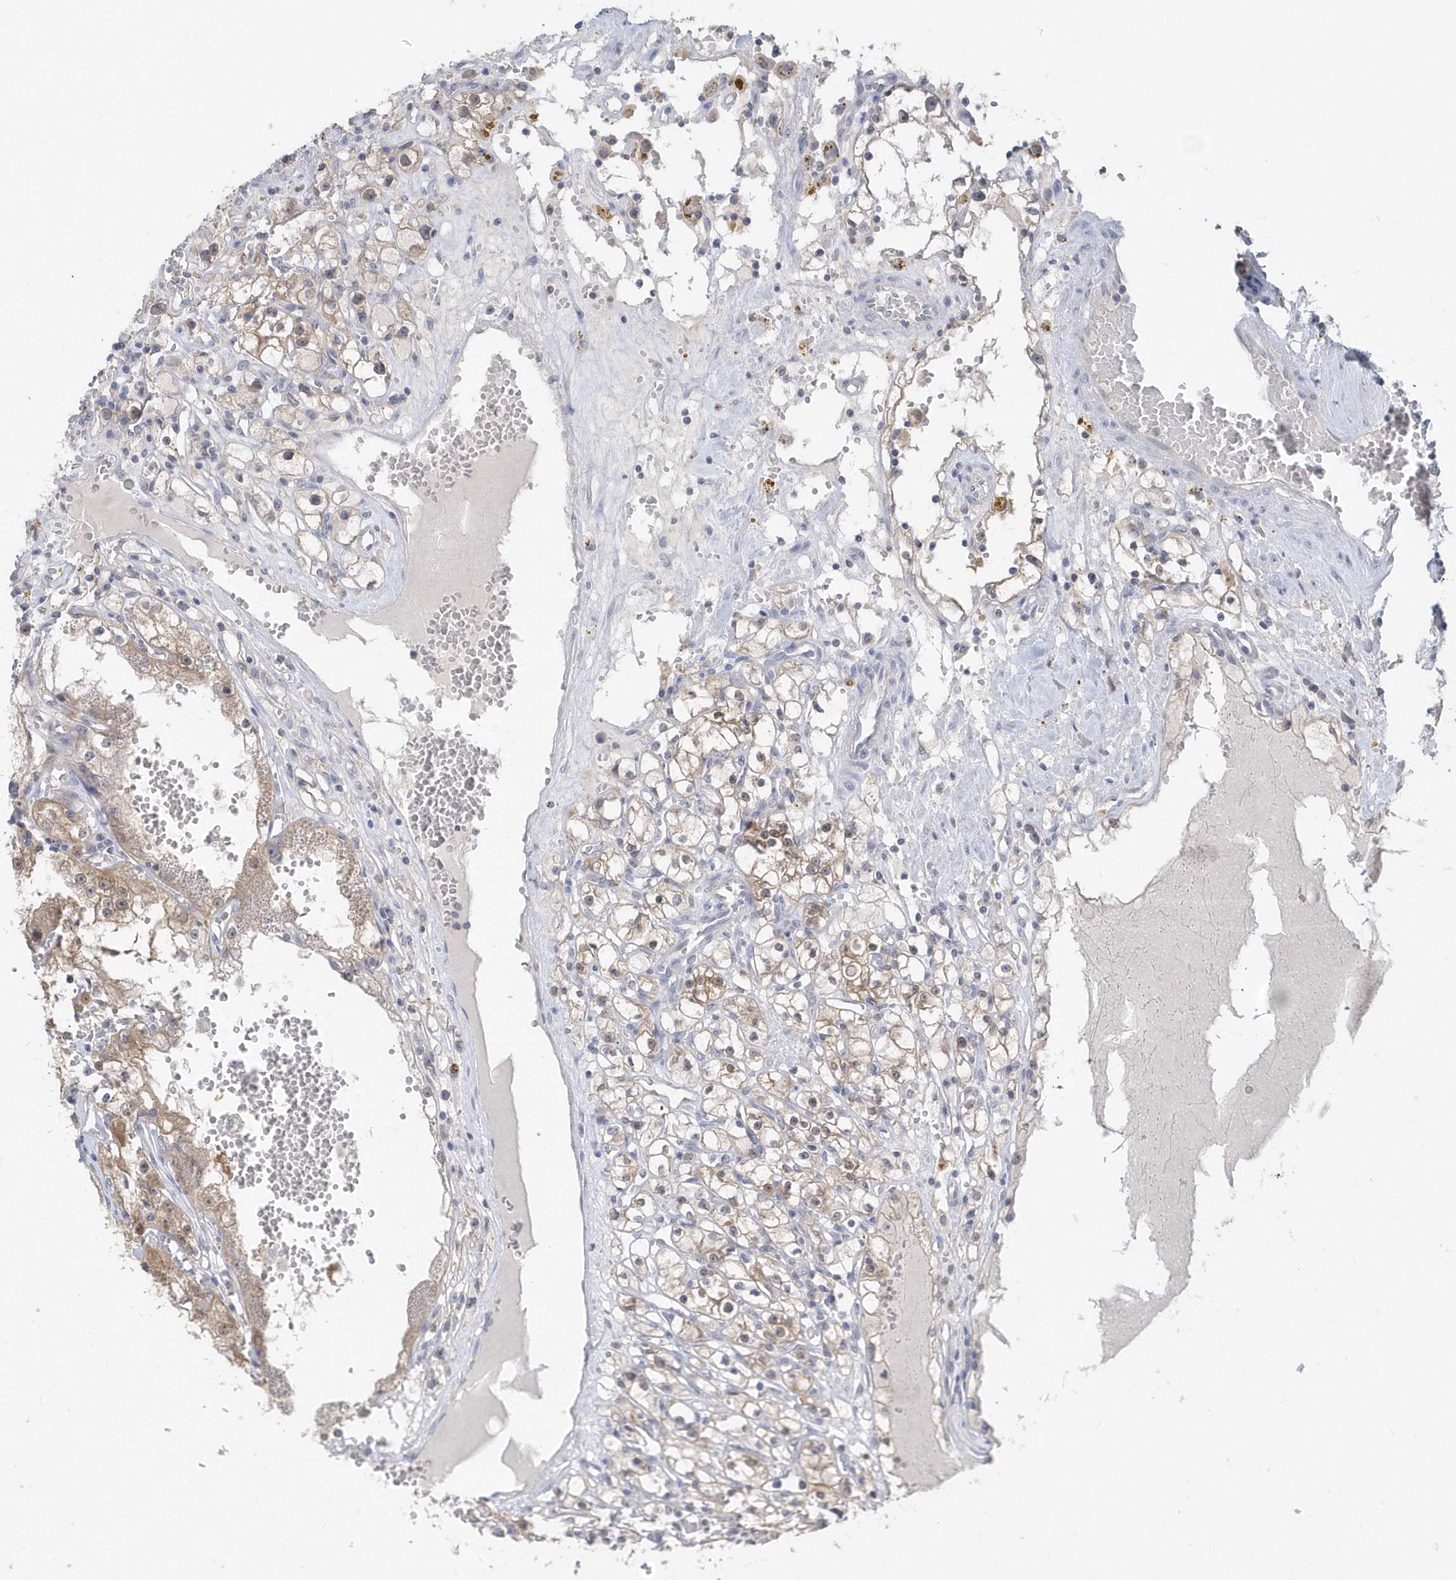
{"staining": {"intensity": "weak", "quantity": "25%-75%", "location": "cytoplasmic/membranous"}, "tissue": "renal cancer", "cell_type": "Tumor cells", "image_type": "cancer", "snomed": [{"axis": "morphology", "description": "Adenocarcinoma, NOS"}, {"axis": "topography", "description": "Kidney"}], "caption": "Adenocarcinoma (renal) stained for a protein (brown) displays weak cytoplasmic/membranous positive positivity in about 25%-75% of tumor cells.", "gene": "AKR7A2", "patient": {"sex": "male", "age": 56}}